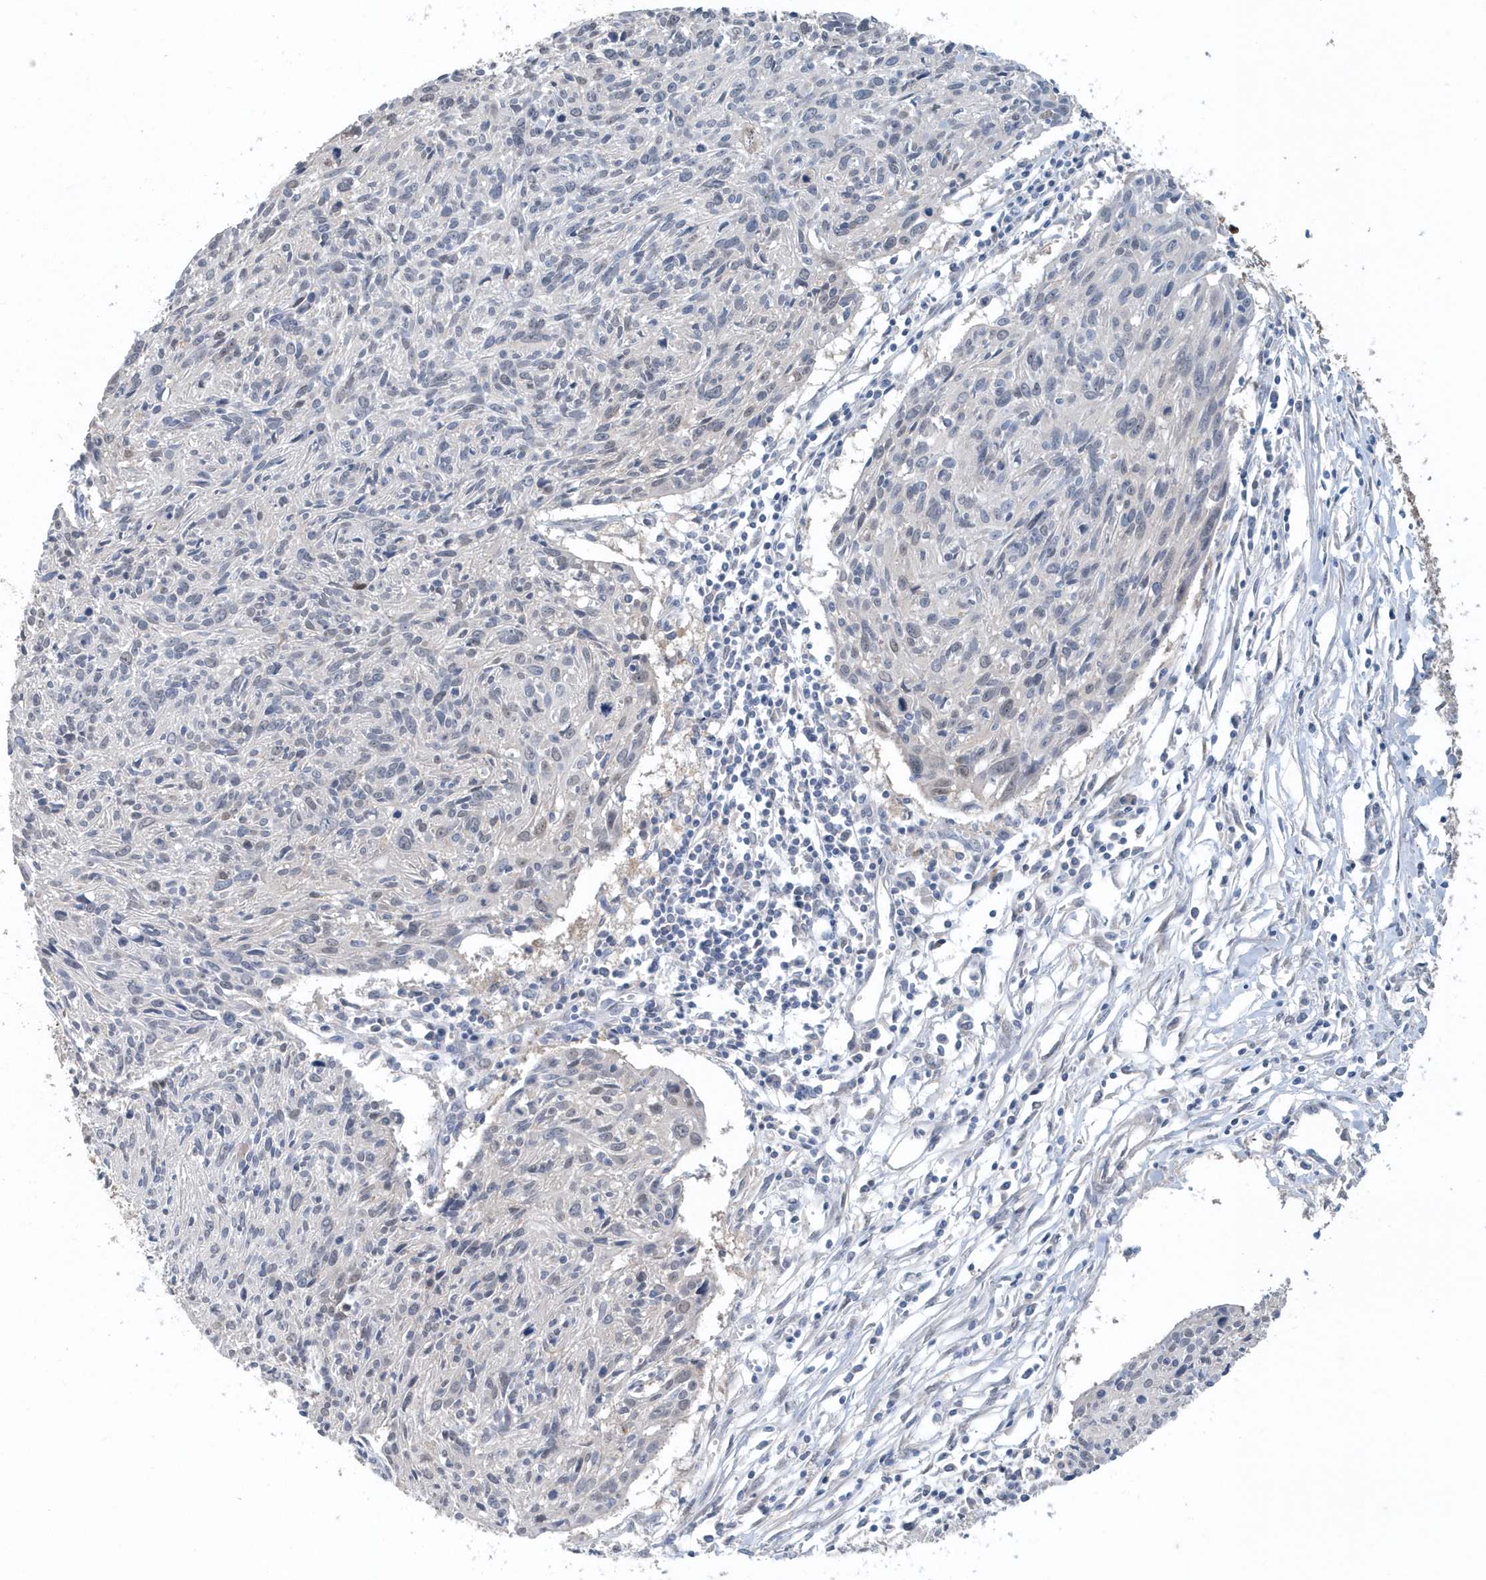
{"staining": {"intensity": "negative", "quantity": "none", "location": "none"}, "tissue": "cervical cancer", "cell_type": "Tumor cells", "image_type": "cancer", "snomed": [{"axis": "morphology", "description": "Squamous cell carcinoma, NOS"}, {"axis": "topography", "description": "Cervix"}], "caption": "Protein analysis of cervical cancer reveals no significant expression in tumor cells.", "gene": "PFN2", "patient": {"sex": "female", "age": 51}}